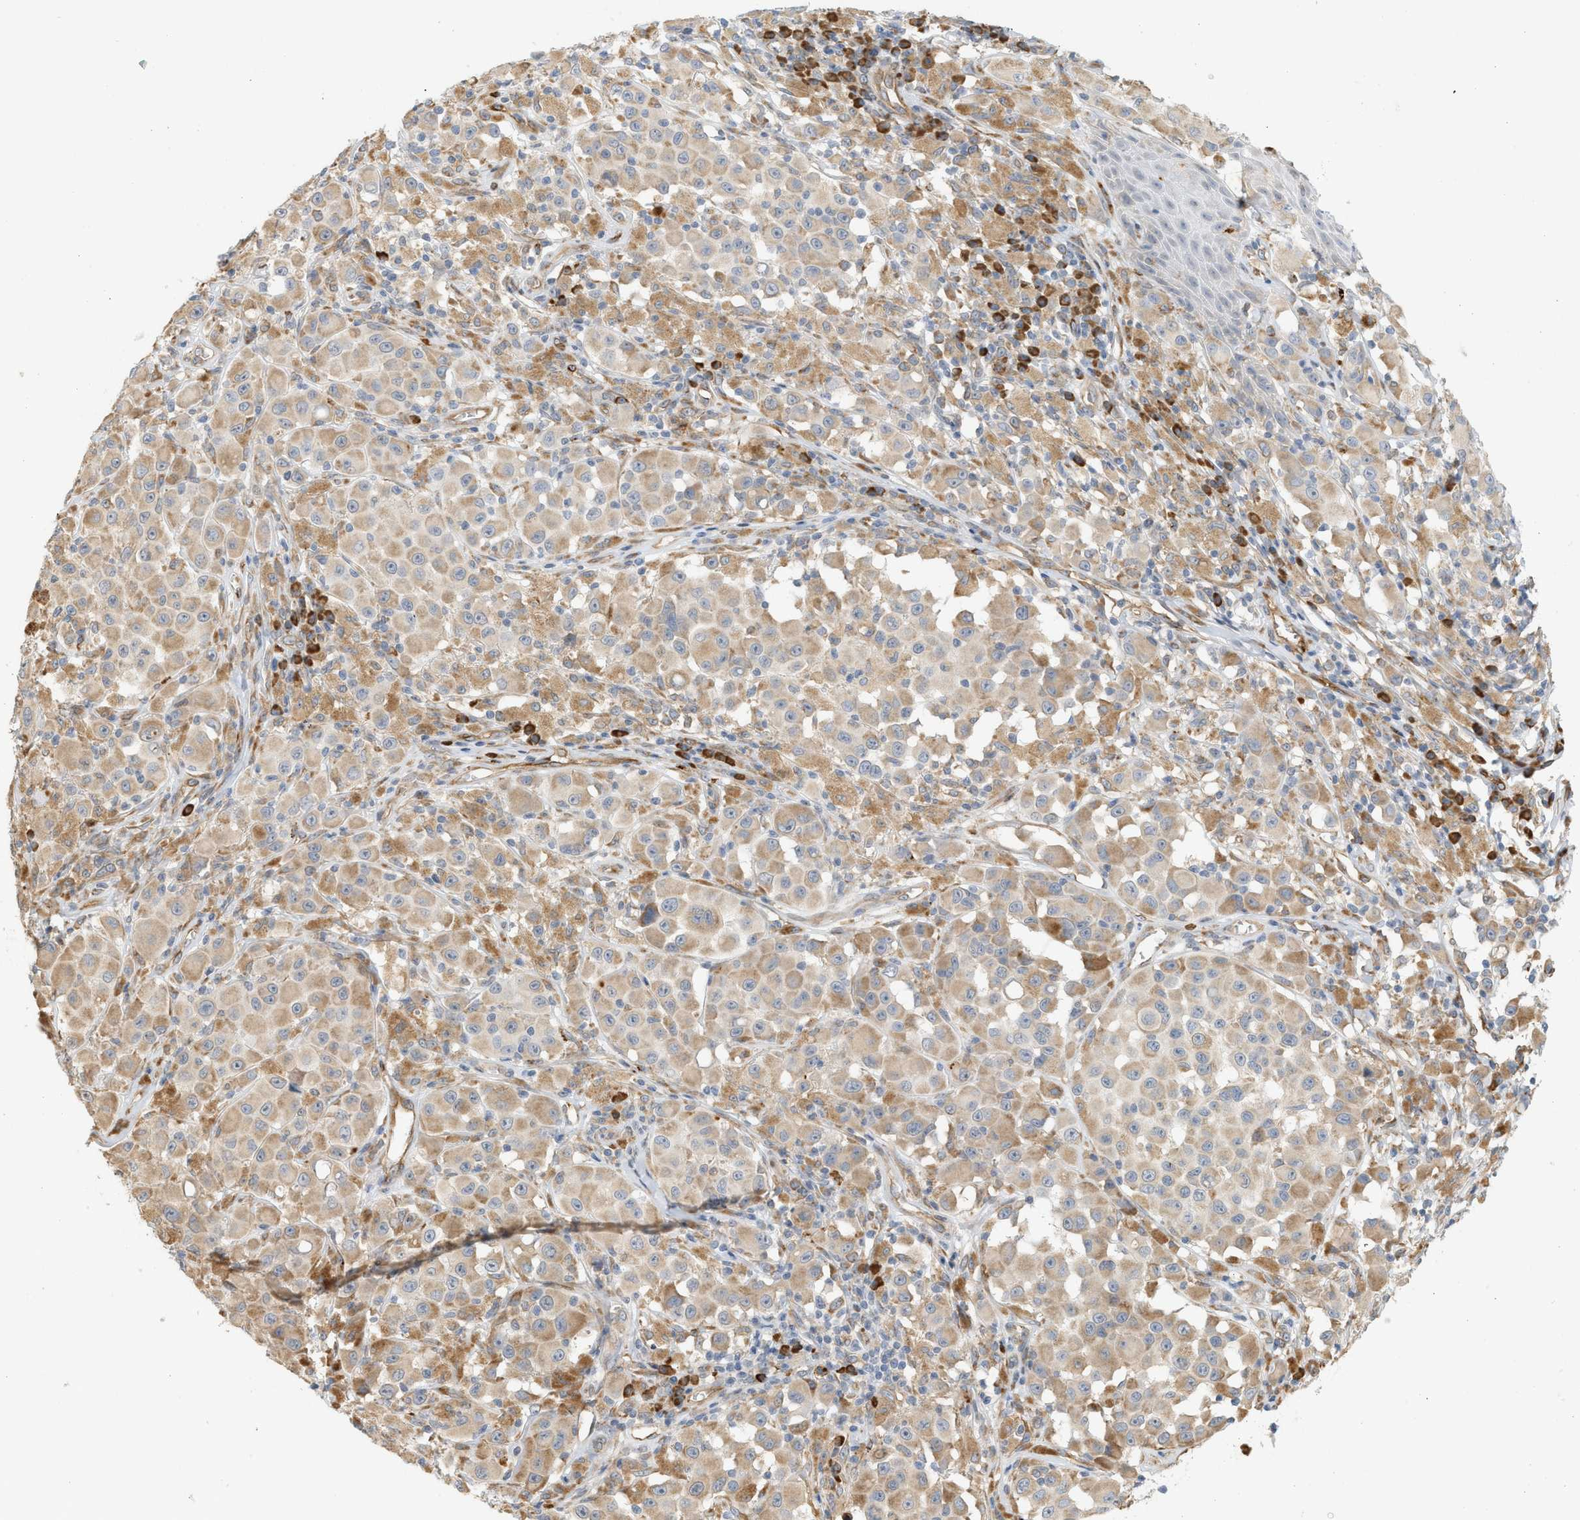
{"staining": {"intensity": "moderate", "quantity": ">75%", "location": "cytoplasmic/membranous"}, "tissue": "melanoma", "cell_type": "Tumor cells", "image_type": "cancer", "snomed": [{"axis": "morphology", "description": "Malignant melanoma, NOS"}, {"axis": "topography", "description": "Skin"}], "caption": "Brown immunohistochemical staining in human melanoma displays moderate cytoplasmic/membranous positivity in about >75% of tumor cells. Nuclei are stained in blue.", "gene": "SVOP", "patient": {"sex": "male", "age": 84}}